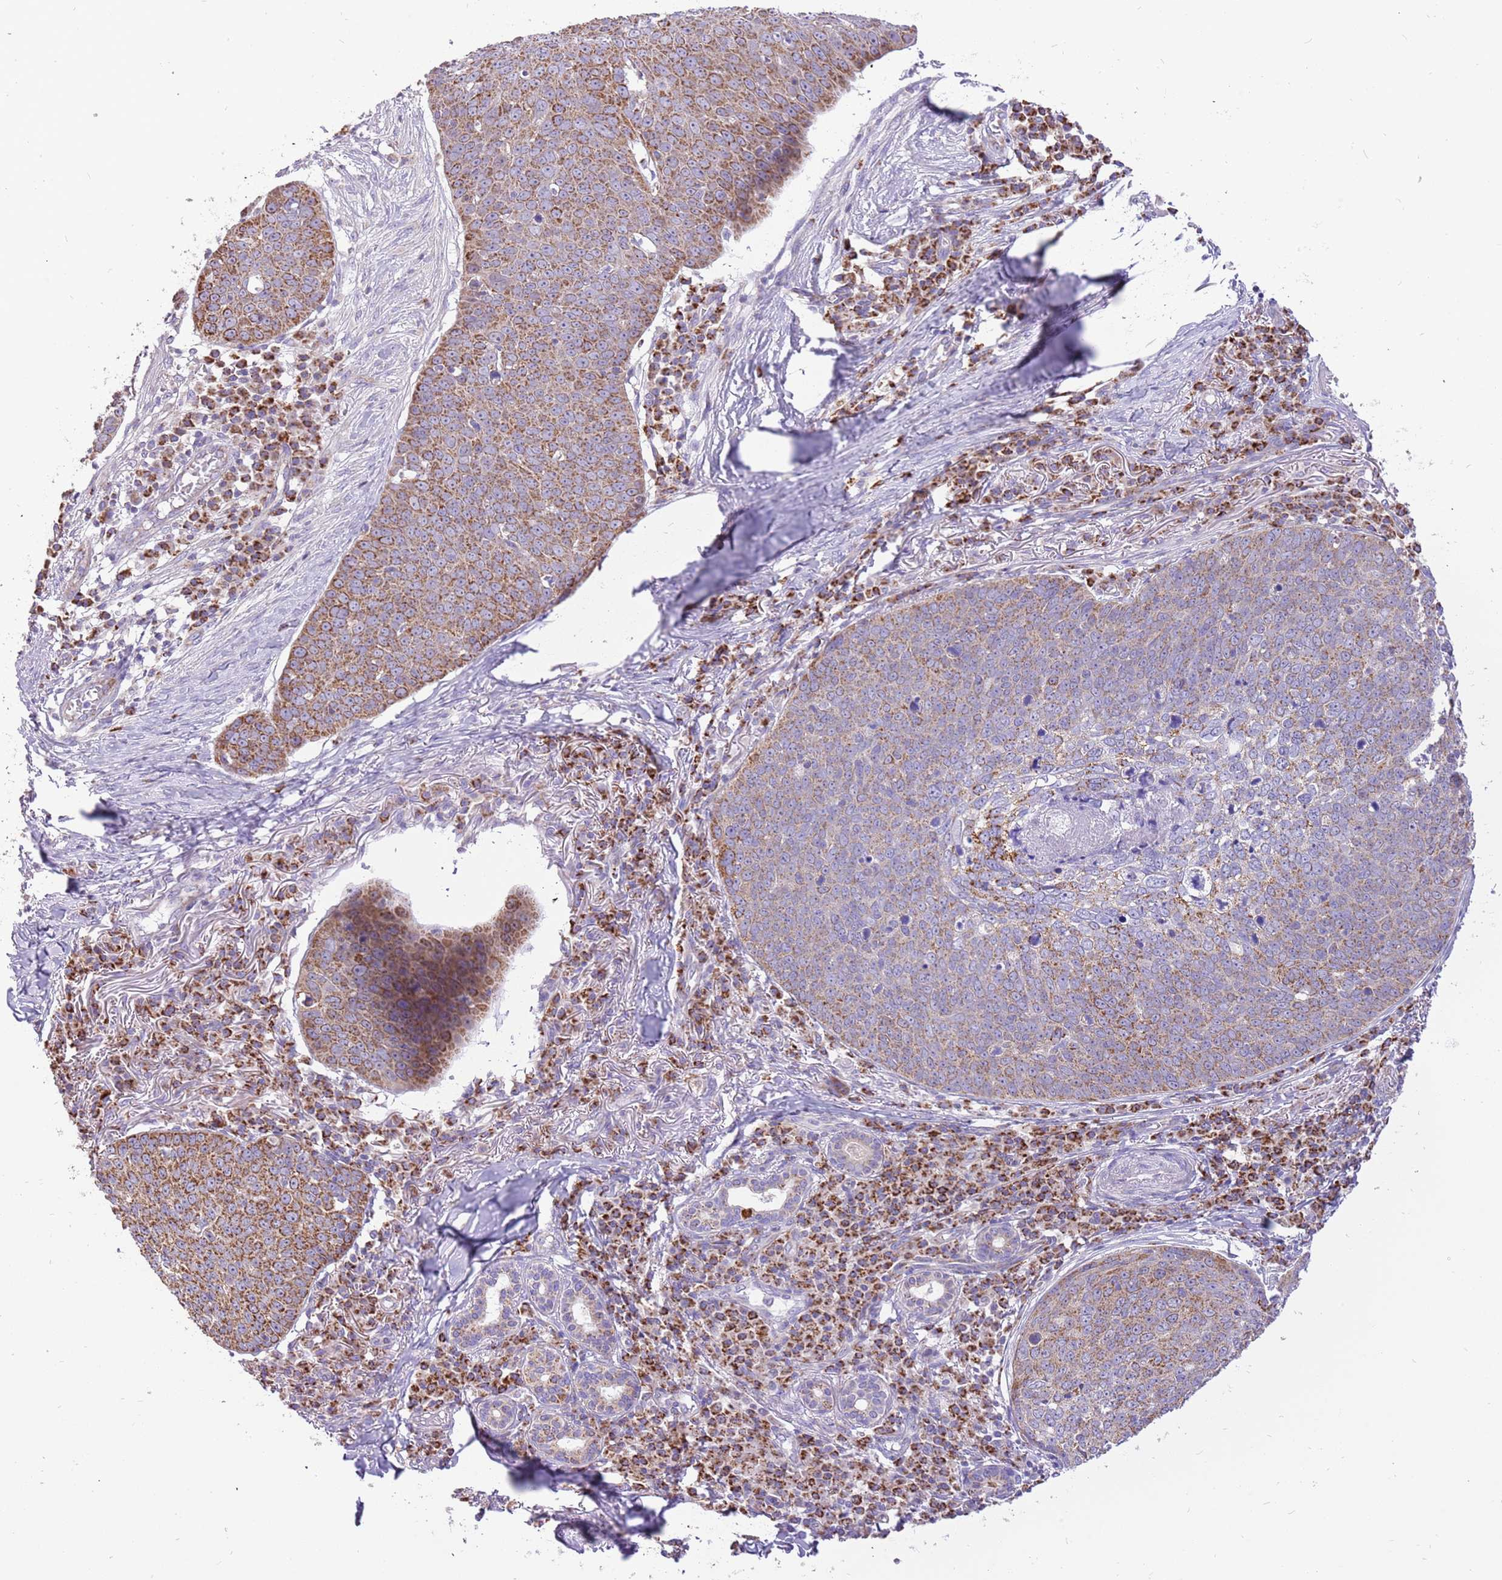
{"staining": {"intensity": "moderate", "quantity": ">75%", "location": "cytoplasmic/membranous"}, "tissue": "skin cancer", "cell_type": "Tumor cells", "image_type": "cancer", "snomed": [{"axis": "morphology", "description": "Squamous cell carcinoma, NOS"}, {"axis": "topography", "description": "Skin"}], "caption": "Human skin cancer stained with a brown dye exhibits moderate cytoplasmic/membranous positive staining in approximately >75% of tumor cells.", "gene": "COX17", "patient": {"sex": "male", "age": 71}}